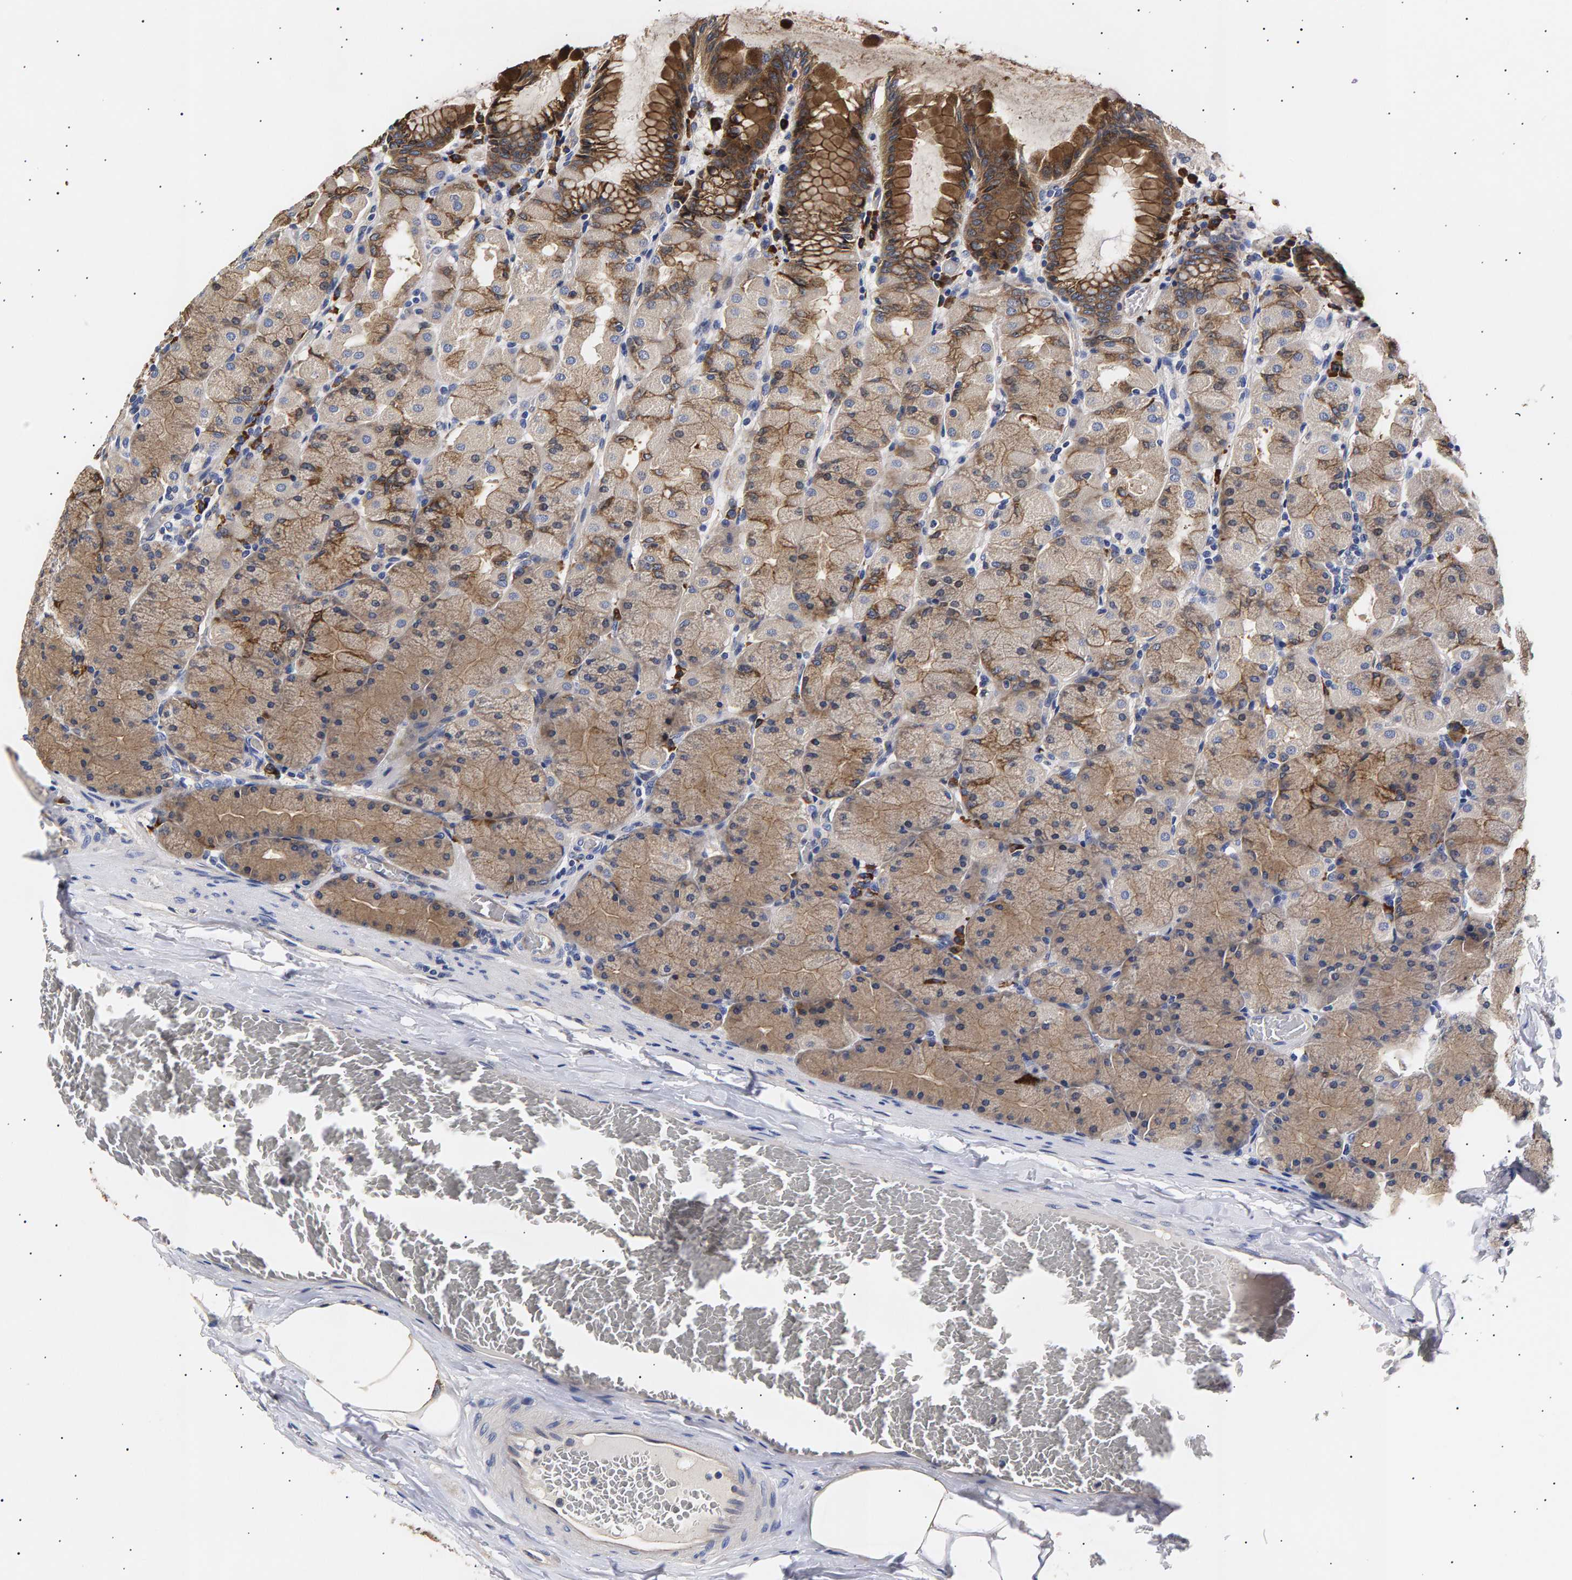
{"staining": {"intensity": "moderate", "quantity": ">75%", "location": "cytoplasmic/membranous"}, "tissue": "stomach", "cell_type": "Glandular cells", "image_type": "normal", "snomed": [{"axis": "morphology", "description": "Normal tissue, NOS"}, {"axis": "topography", "description": "Stomach, upper"}], "caption": "Human stomach stained with a brown dye exhibits moderate cytoplasmic/membranous positive expression in approximately >75% of glandular cells.", "gene": "ANKRD40", "patient": {"sex": "female", "age": 56}}